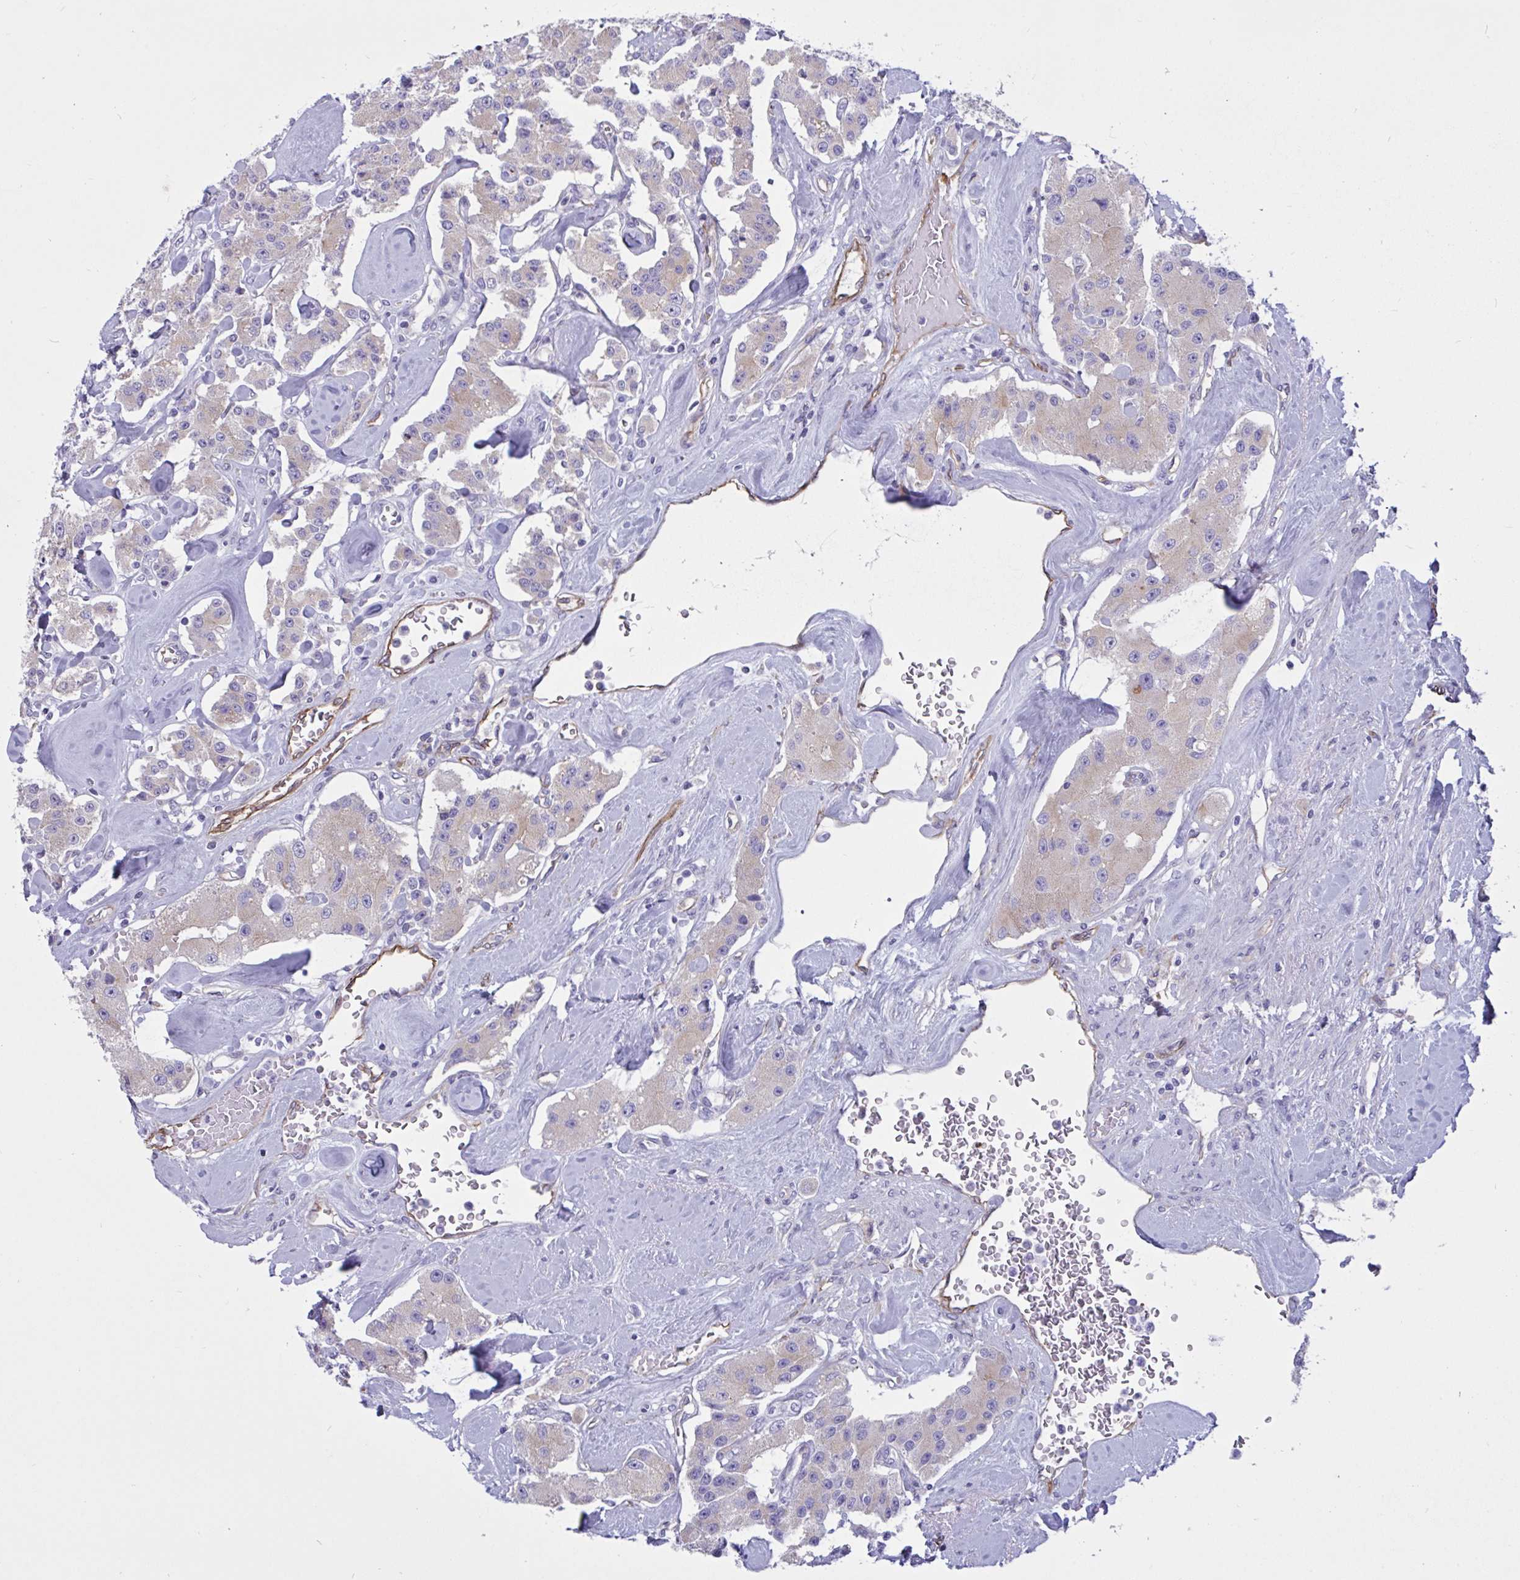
{"staining": {"intensity": "weak", "quantity": ">75%", "location": "cytoplasmic/membranous"}, "tissue": "carcinoid", "cell_type": "Tumor cells", "image_type": "cancer", "snomed": [{"axis": "morphology", "description": "Carcinoid, malignant, NOS"}, {"axis": "topography", "description": "Pancreas"}], "caption": "A photomicrograph of human carcinoid (malignant) stained for a protein reveals weak cytoplasmic/membranous brown staining in tumor cells.", "gene": "RPL22L1", "patient": {"sex": "male", "age": 41}}